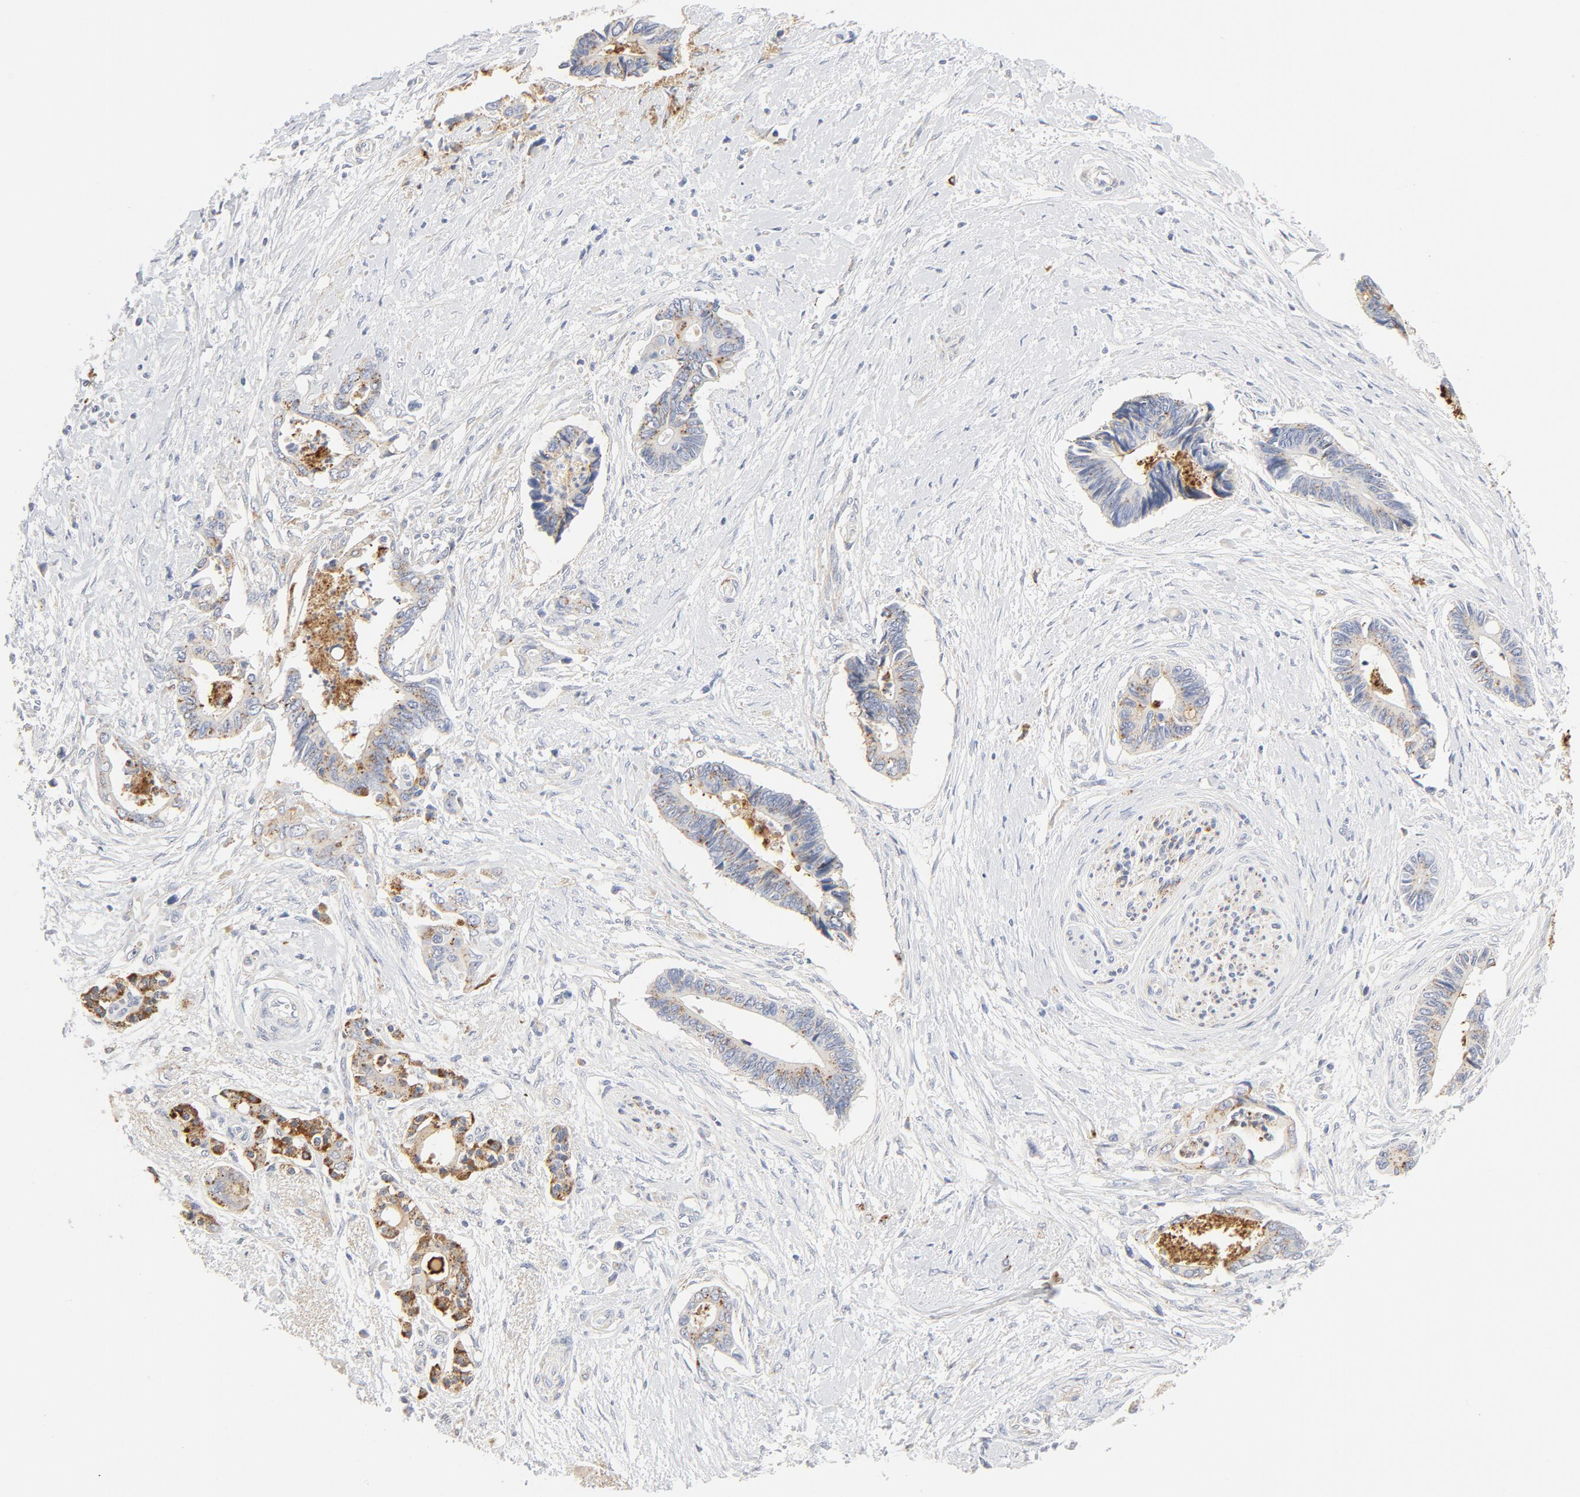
{"staining": {"intensity": "moderate", "quantity": "<25%", "location": "cytoplasmic/membranous"}, "tissue": "pancreatic cancer", "cell_type": "Tumor cells", "image_type": "cancer", "snomed": [{"axis": "morphology", "description": "Adenocarcinoma, NOS"}, {"axis": "topography", "description": "Pancreas"}], "caption": "Immunohistochemistry (DAB (3,3'-diaminobenzidine)) staining of human adenocarcinoma (pancreatic) exhibits moderate cytoplasmic/membranous protein staining in approximately <25% of tumor cells.", "gene": "MAGEB17", "patient": {"sex": "female", "age": 70}}